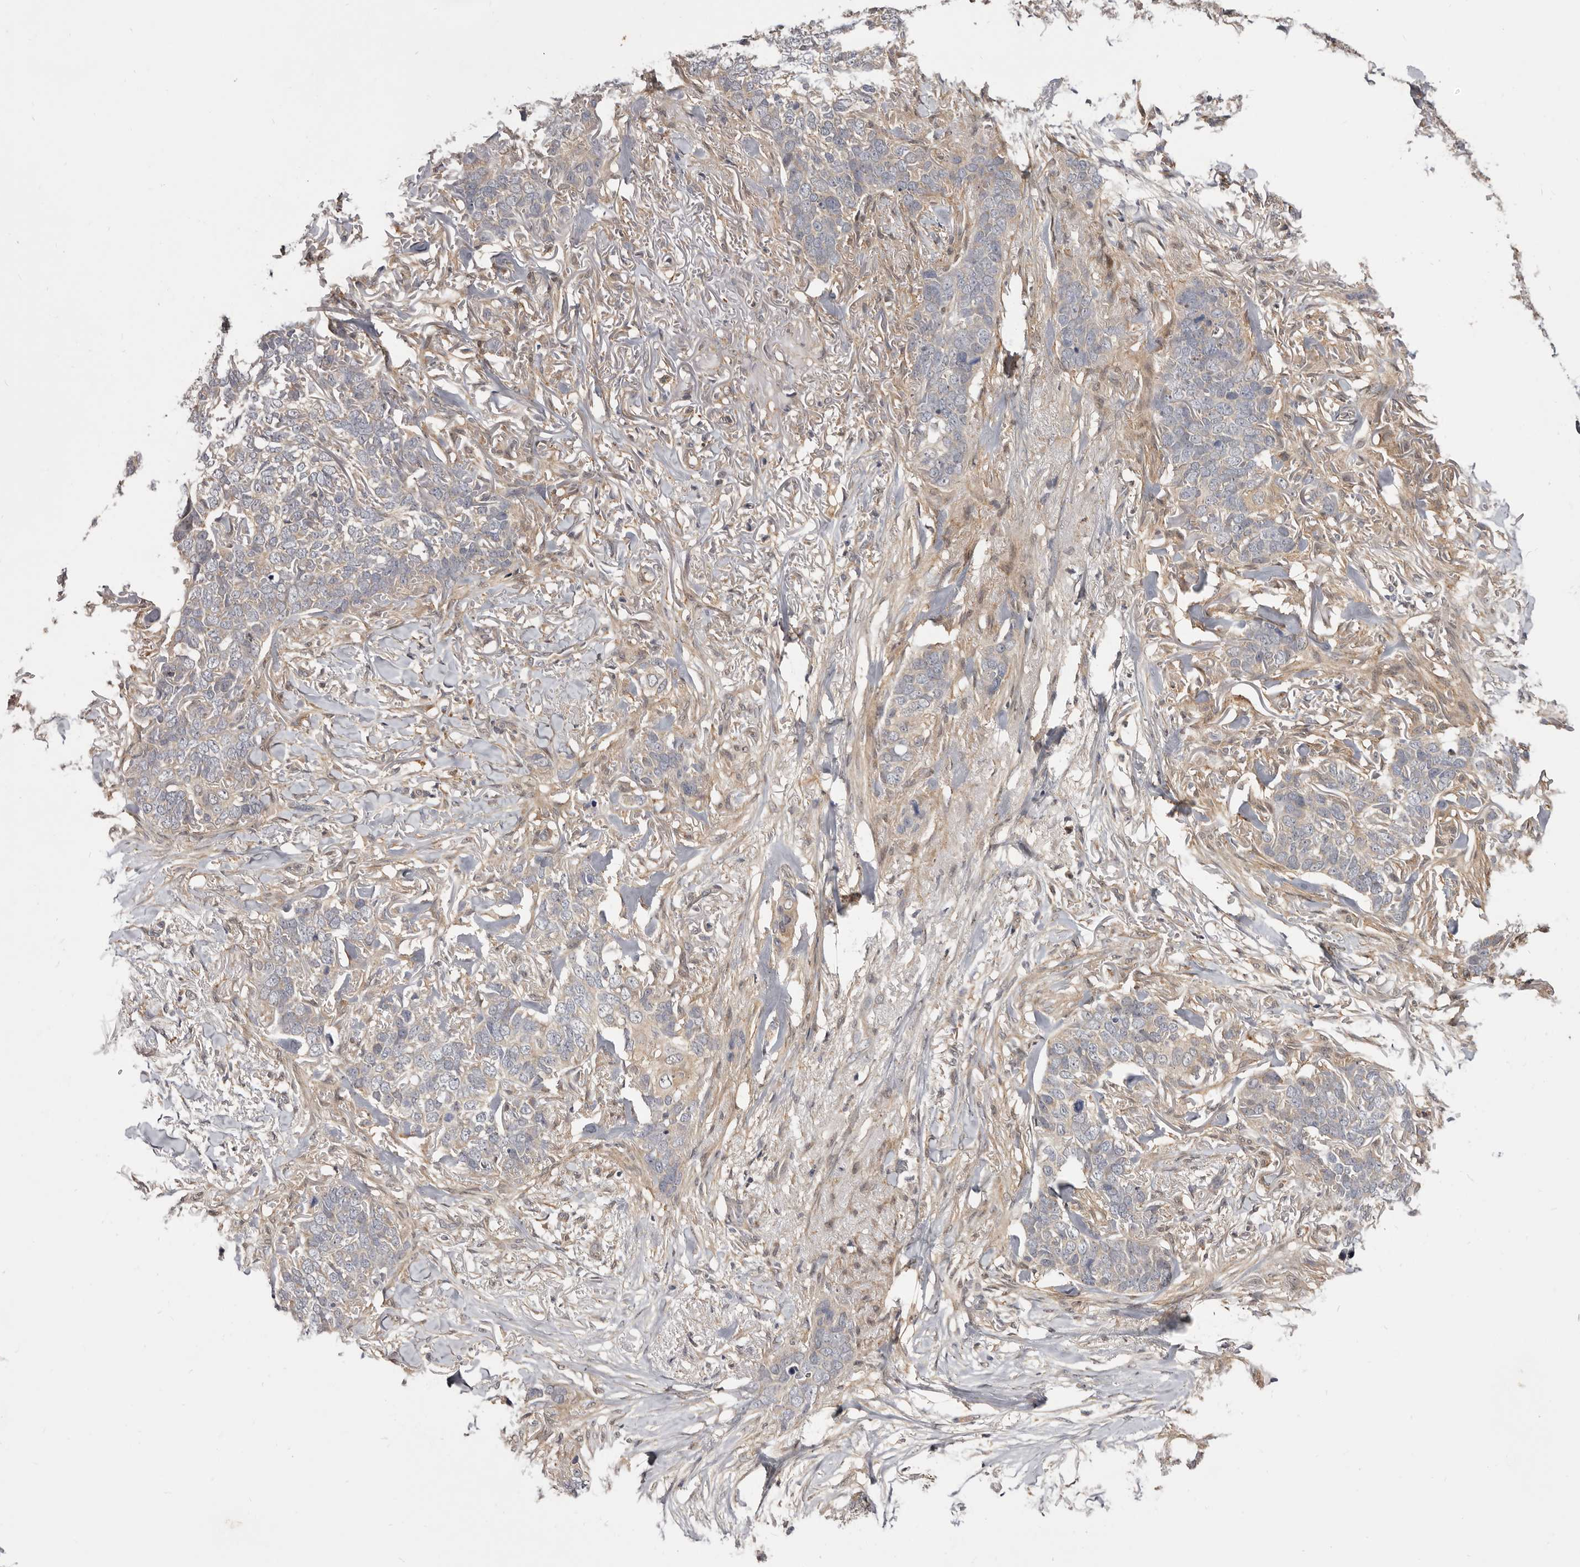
{"staining": {"intensity": "weak", "quantity": "<25%", "location": "cytoplasmic/membranous"}, "tissue": "skin cancer", "cell_type": "Tumor cells", "image_type": "cancer", "snomed": [{"axis": "morphology", "description": "Normal tissue, NOS"}, {"axis": "morphology", "description": "Basal cell carcinoma"}, {"axis": "topography", "description": "Skin"}], "caption": "Micrograph shows no protein expression in tumor cells of skin cancer (basal cell carcinoma) tissue. Nuclei are stained in blue.", "gene": "INAVA", "patient": {"sex": "male", "age": 77}}